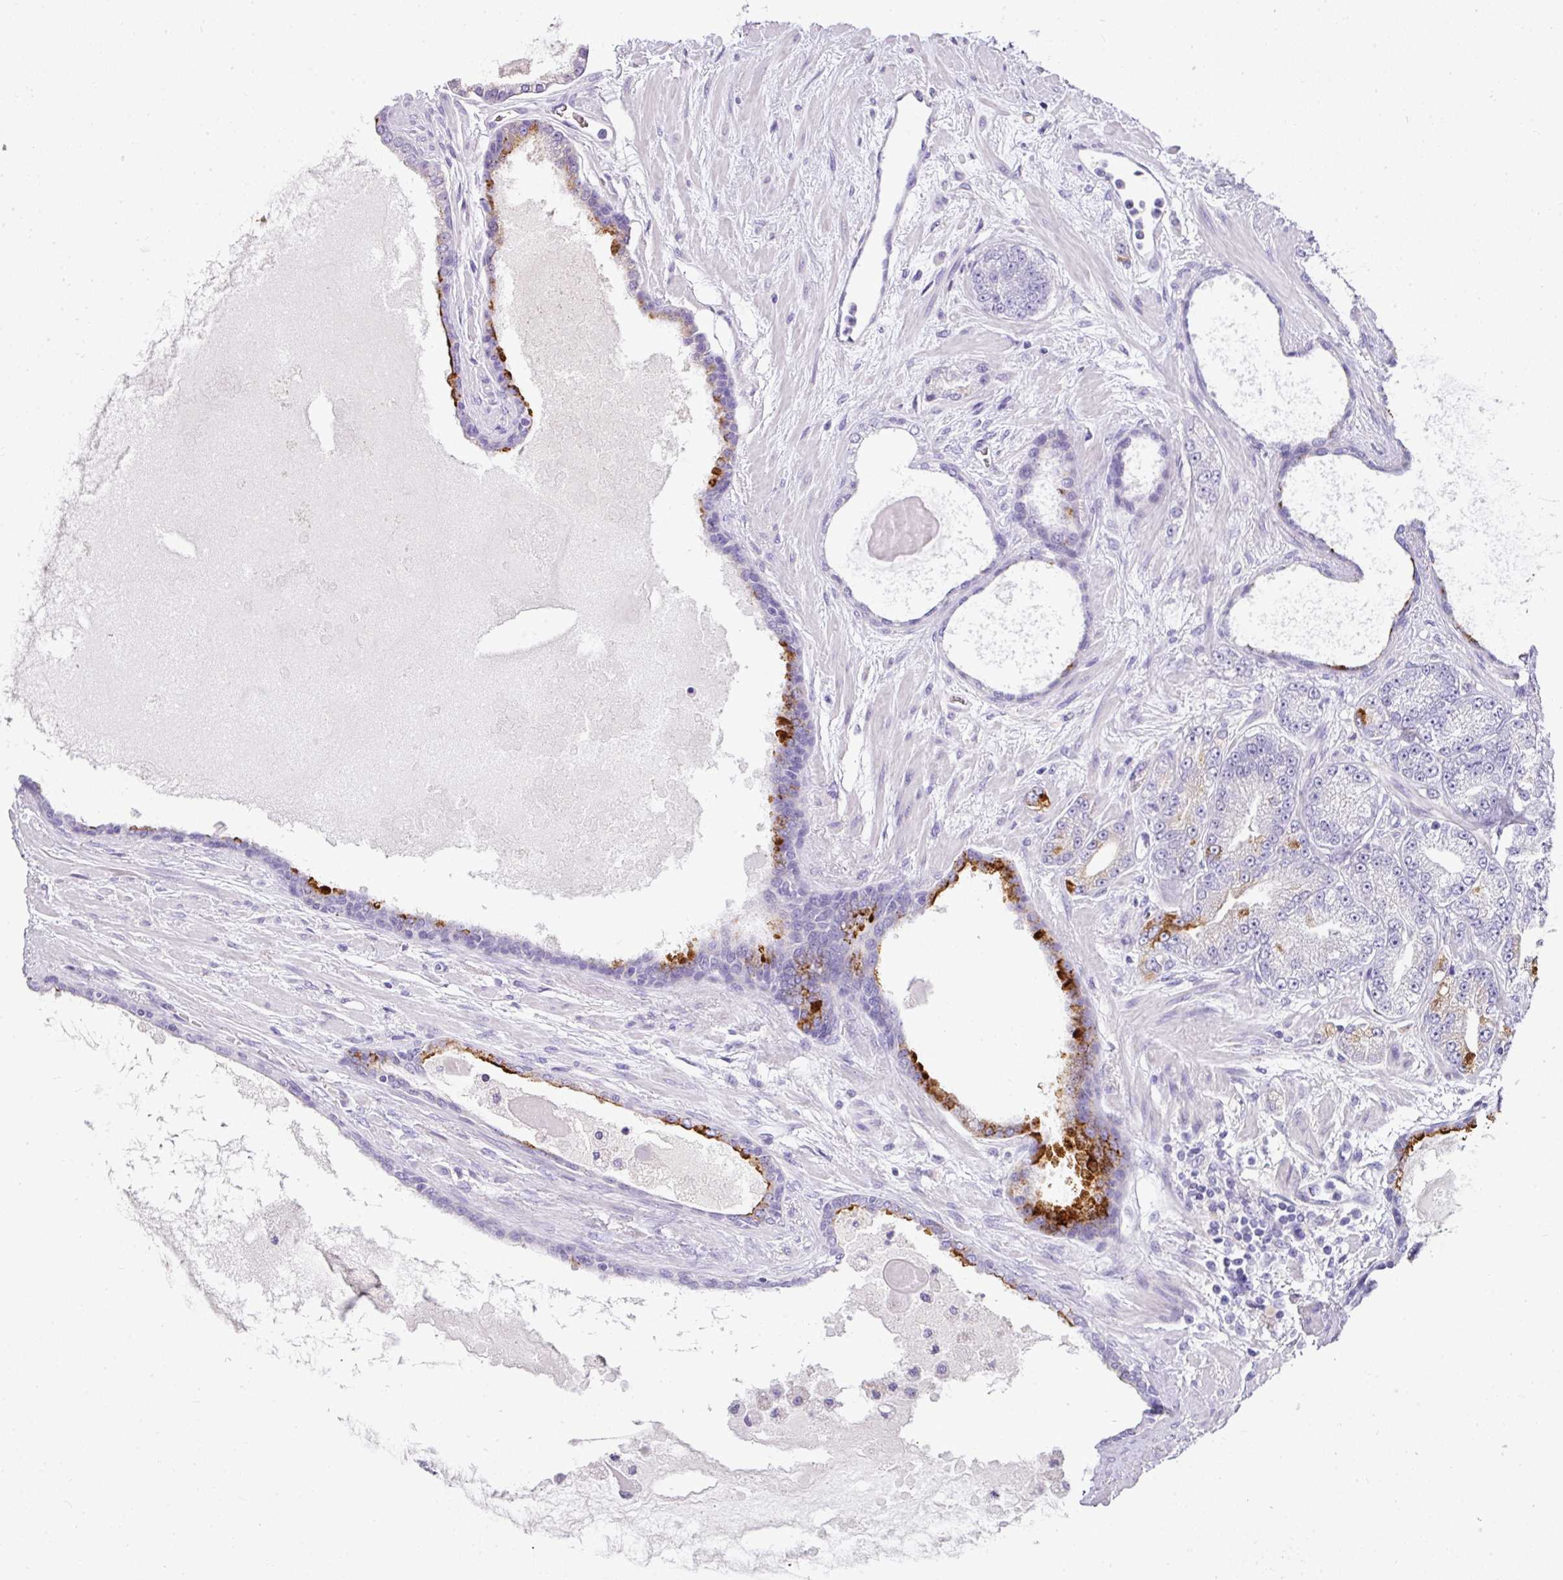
{"staining": {"intensity": "moderate", "quantity": "<25%", "location": "cytoplasmic/membranous"}, "tissue": "prostate cancer", "cell_type": "Tumor cells", "image_type": "cancer", "snomed": [{"axis": "morphology", "description": "Adenocarcinoma, High grade"}, {"axis": "topography", "description": "Prostate"}], "caption": "Protein expression analysis of prostate adenocarcinoma (high-grade) reveals moderate cytoplasmic/membranous staining in about <25% of tumor cells.", "gene": "FGF17", "patient": {"sex": "male", "age": 68}}